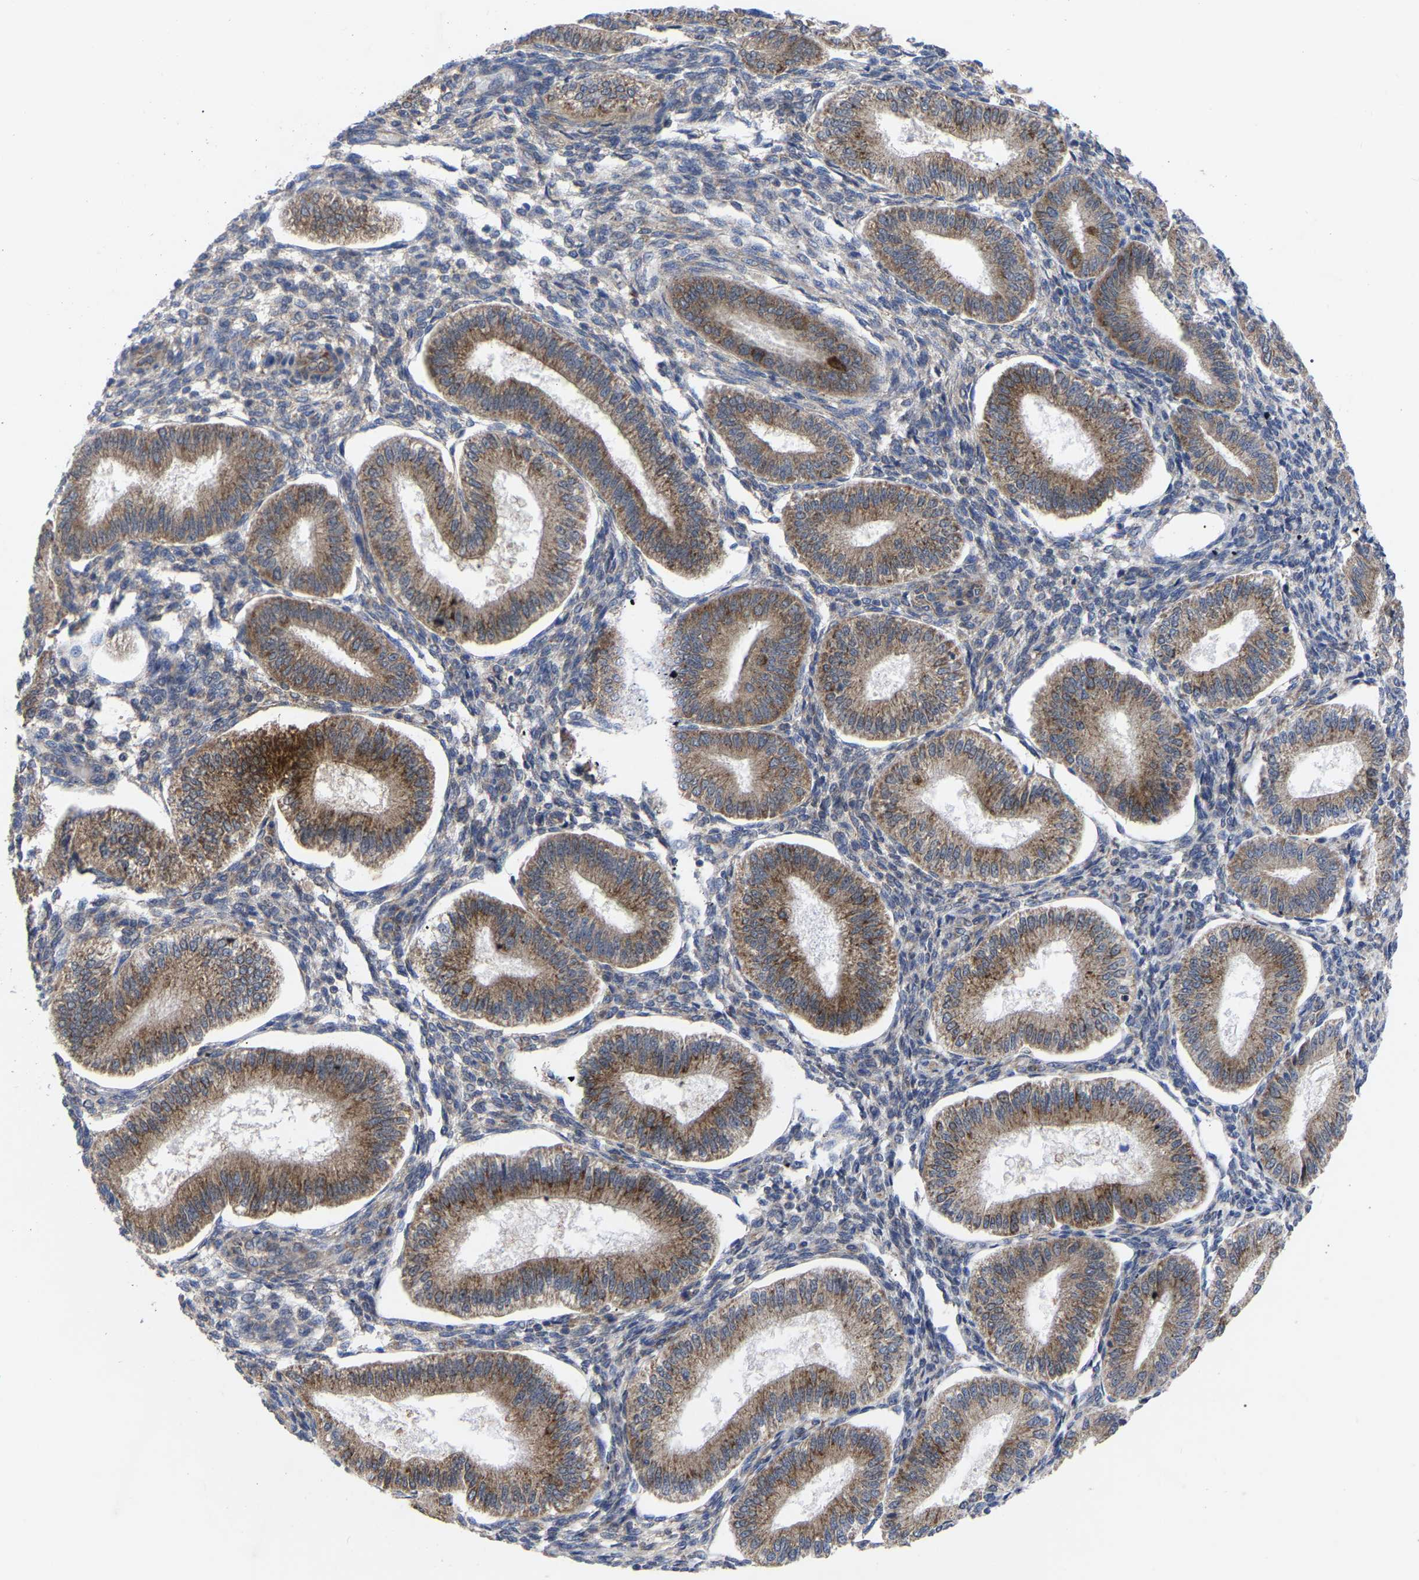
{"staining": {"intensity": "weak", "quantity": "<25%", "location": "cytoplasmic/membranous"}, "tissue": "endometrium", "cell_type": "Cells in endometrial stroma", "image_type": "normal", "snomed": [{"axis": "morphology", "description": "Normal tissue, NOS"}, {"axis": "topography", "description": "Endometrium"}], "caption": "Immunohistochemistry (IHC) histopathology image of benign endometrium: human endometrium stained with DAB shows no significant protein staining in cells in endometrial stroma.", "gene": "TCP1", "patient": {"sex": "female", "age": 39}}